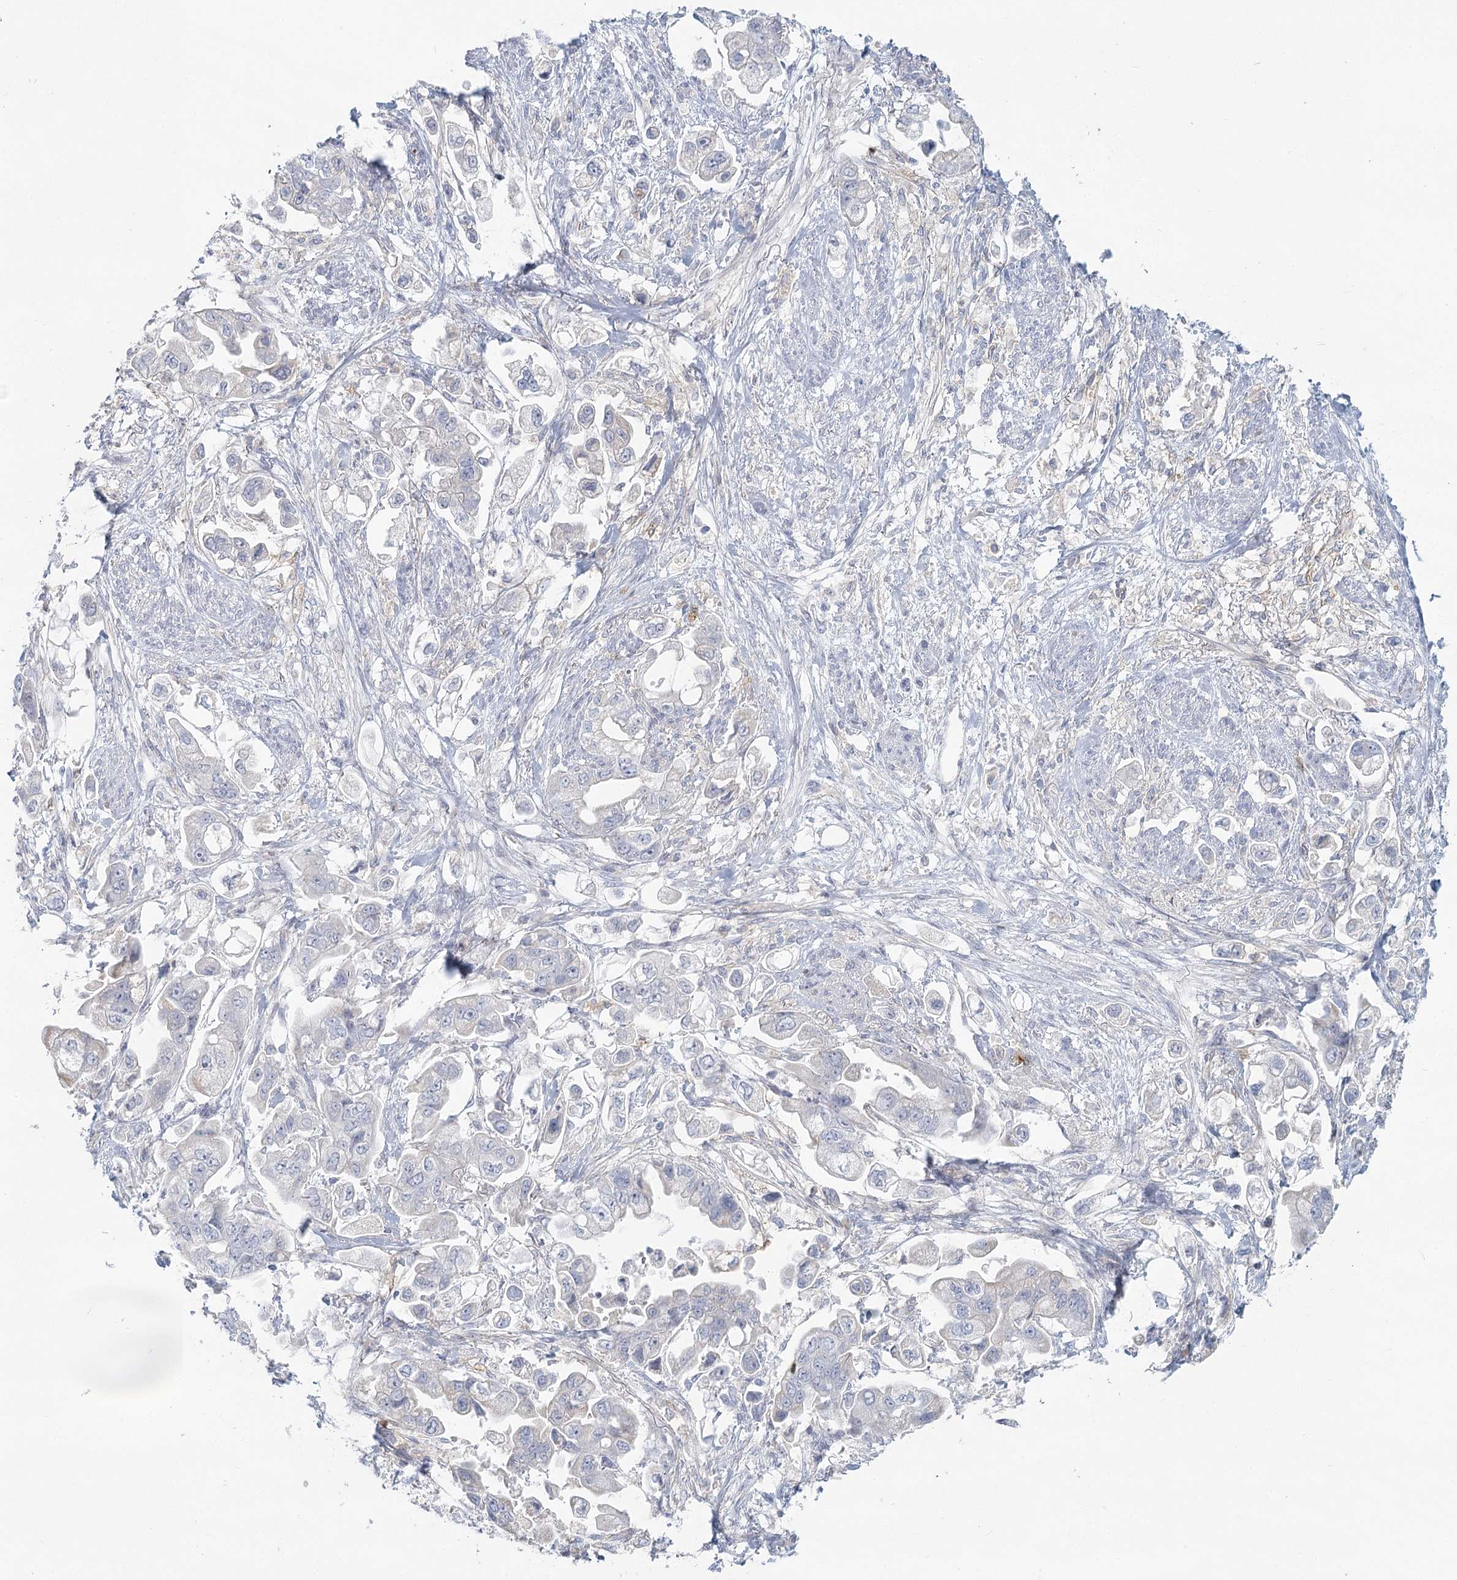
{"staining": {"intensity": "negative", "quantity": "none", "location": "none"}, "tissue": "stomach cancer", "cell_type": "Tumor cells", "image_type": "cancer", "snomed": [{"axis": "morphology", "description": "Adenocarcinoma, NOS"}, {"axis": "topography", "description": "Stomach"}], "caption": "Stomach cancer stained for a protein using immunohistochemistry demonstrates no expression tumor cells.", "gene": "BPHL", "patient": {"sex": "male", "age": 62}}